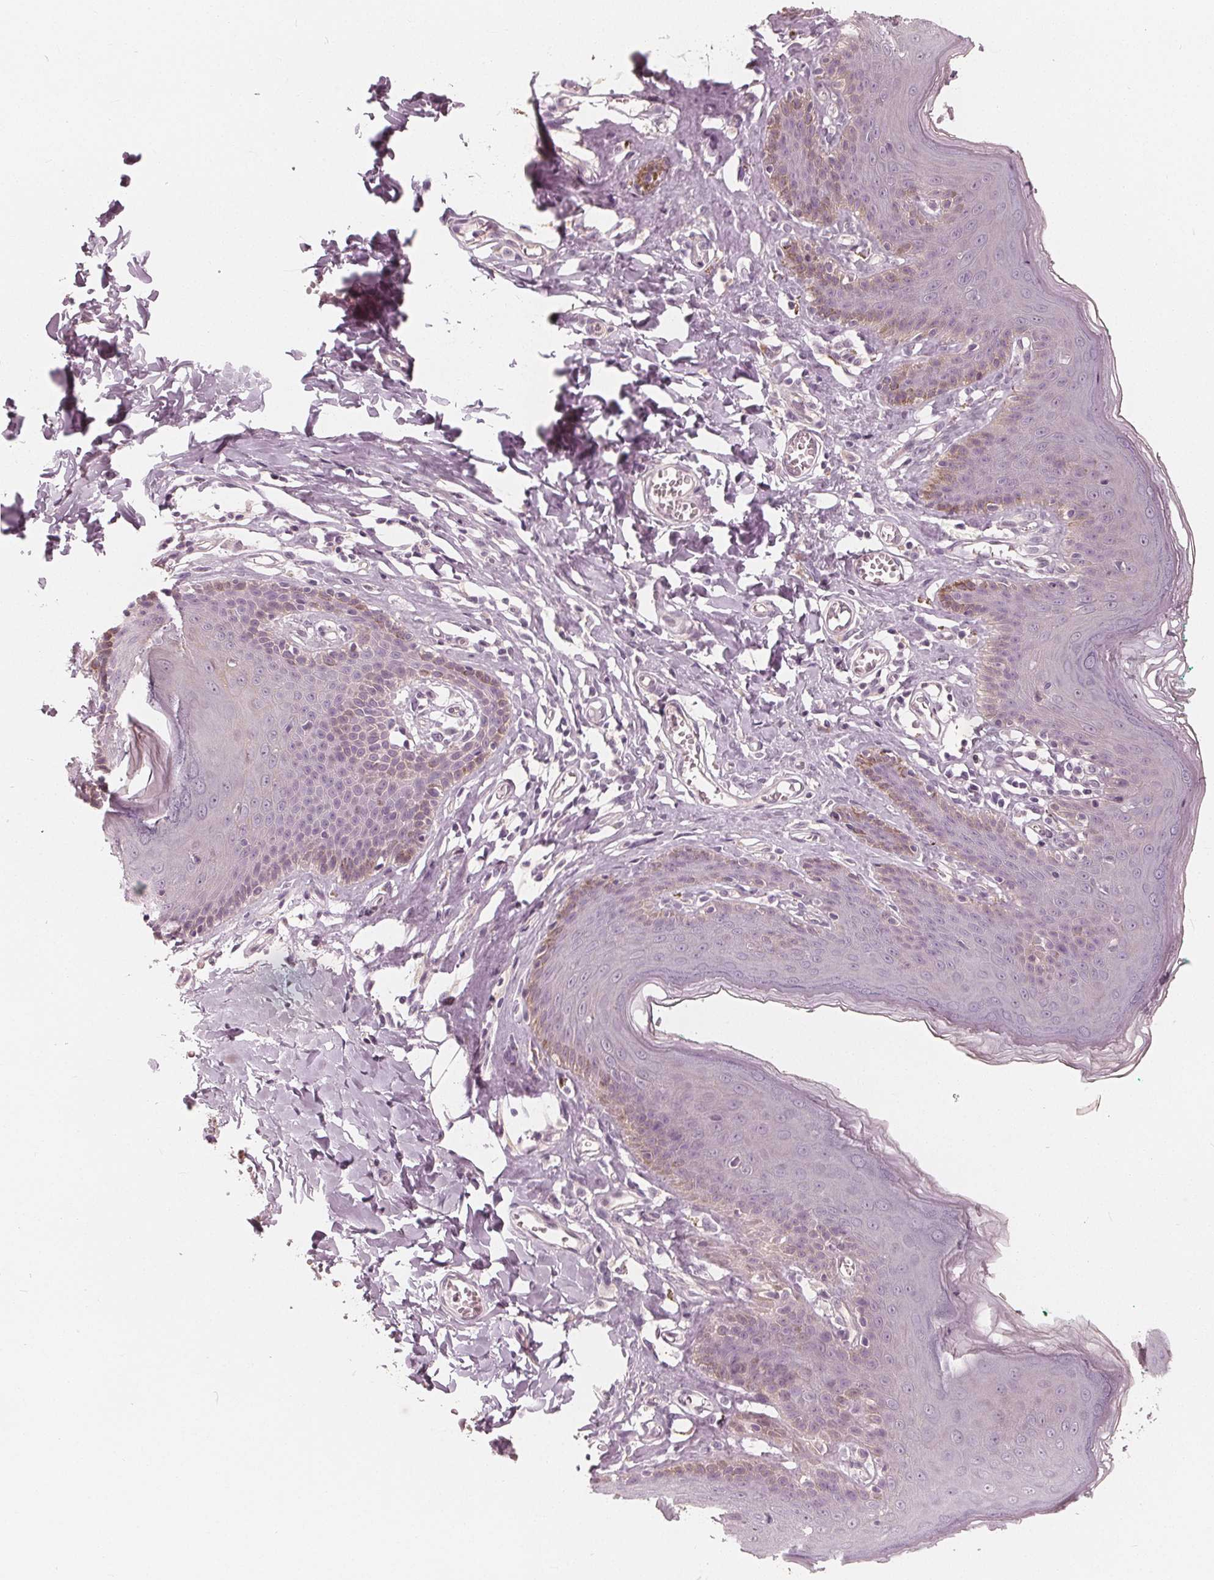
{"staining": {"intensity": "negative", "quantity": "none", "location": "none"}, "tissue": "skin", "cell_type": "Epidermal cells", "image_type": "normal", "snomed": [{"axis": "morphology", "description": "Normal tissue, NOS"}, {"axis": "topography", "description": "Vulva"}, {"axis": "topography", "description": "Peripheral nerve tissue"}], "caption": "Epidermal cells are negative for protein expression in unremarkable human skin. (Stains: DAB immunohistochemistry (IHC) with hematoxylin counter stain, Microscopy: brightfield microscopy at high magnification).", "gene": "SAT2", "patient": {"sex": "female", "age": 66}}